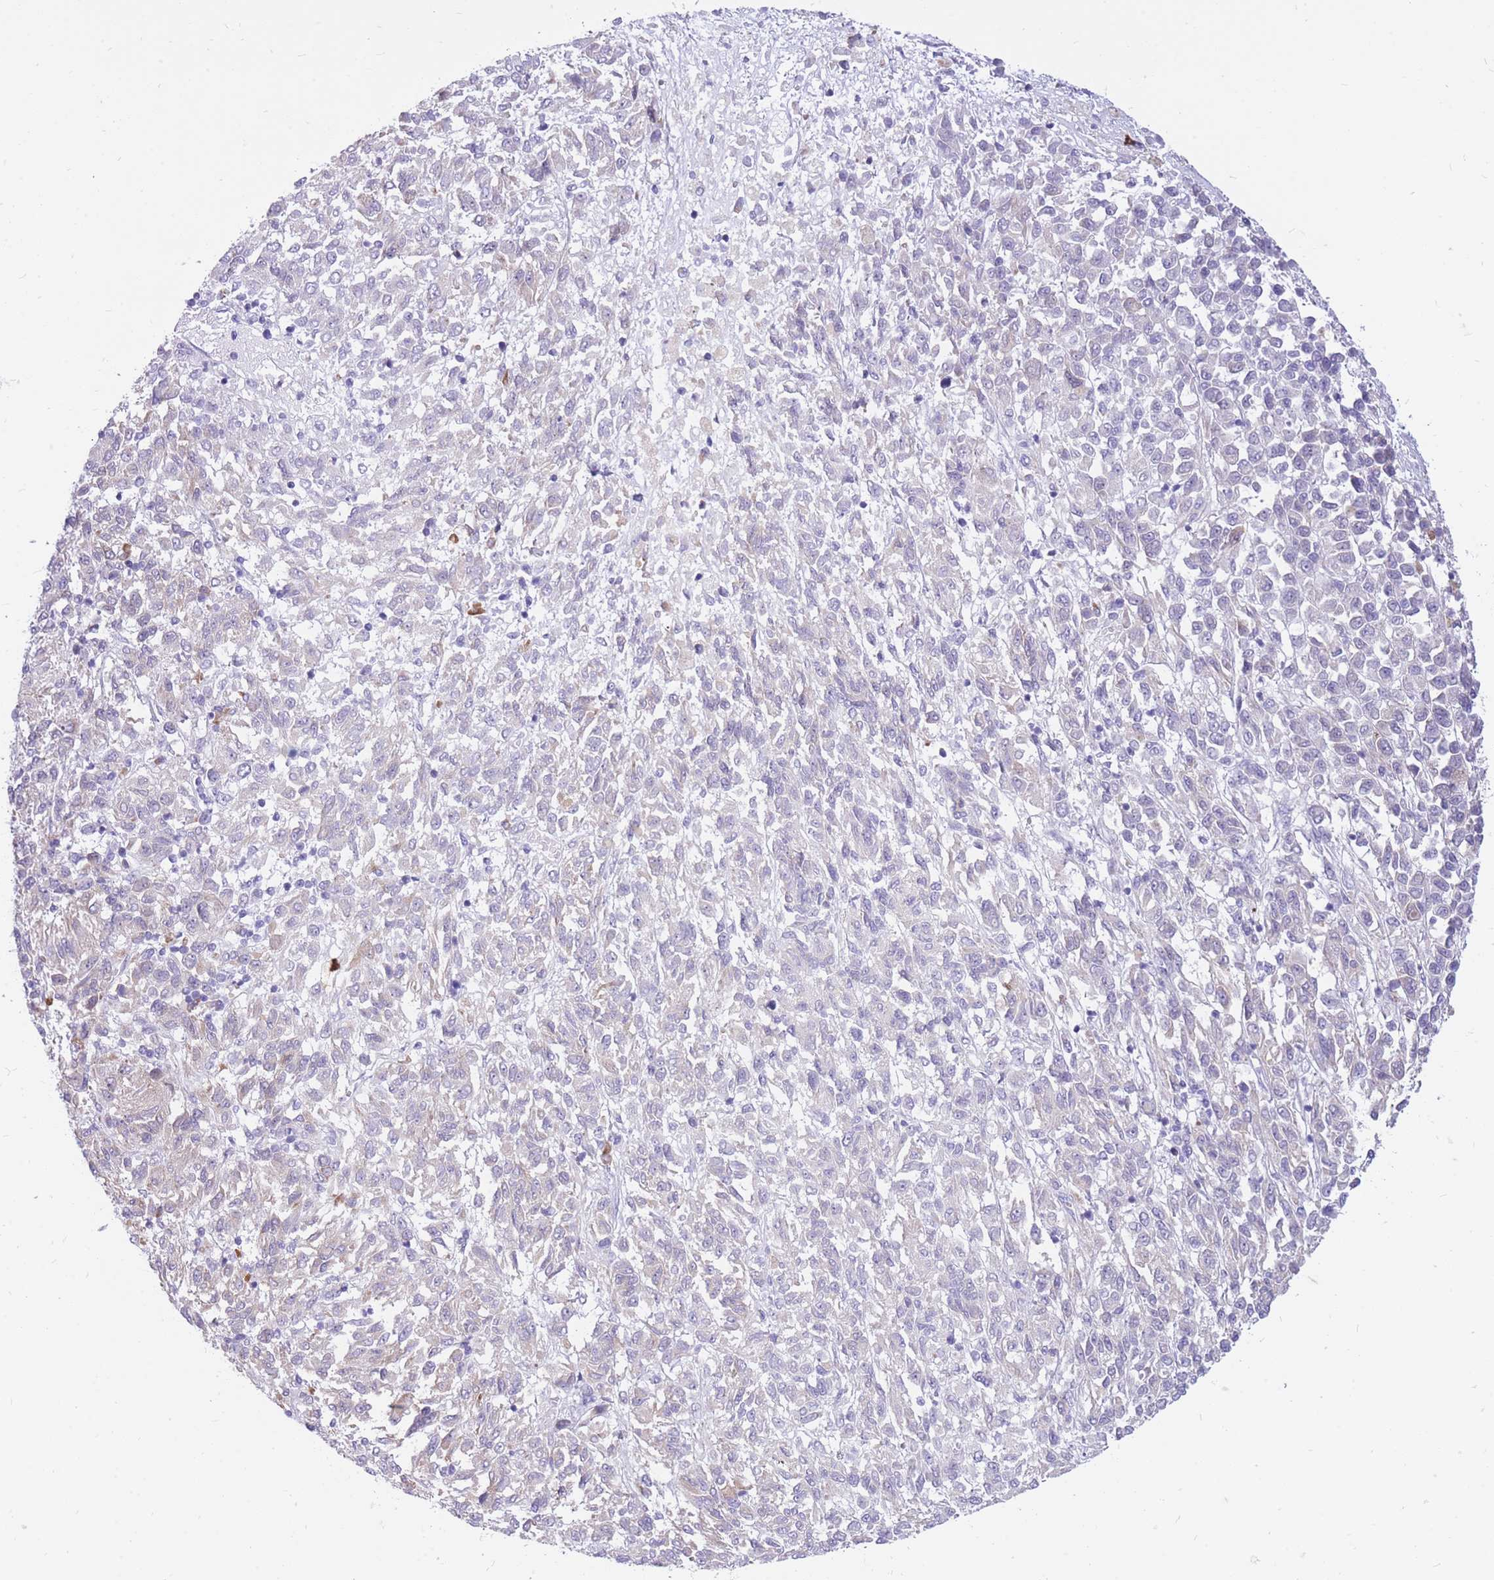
{"staining": {"intensity": "negative", "quantity": "none", "location": "none"}, "tissue": "melanoma", "cell_type": "Tumor cells", "image_type": "cancer", "snomed": [{"axis": "morphology", "description": "Malignant melanoma, Metastatic site"}, {"axis": "topography", "description": "Lung"}], "caption": "IHC micrograph of neoplastic tissue: human melanoma stained with DAB shows no significant protein expression in tumor cells.", "gene": "ZFP37", "patient": {"sex": "male", "age": 64}}